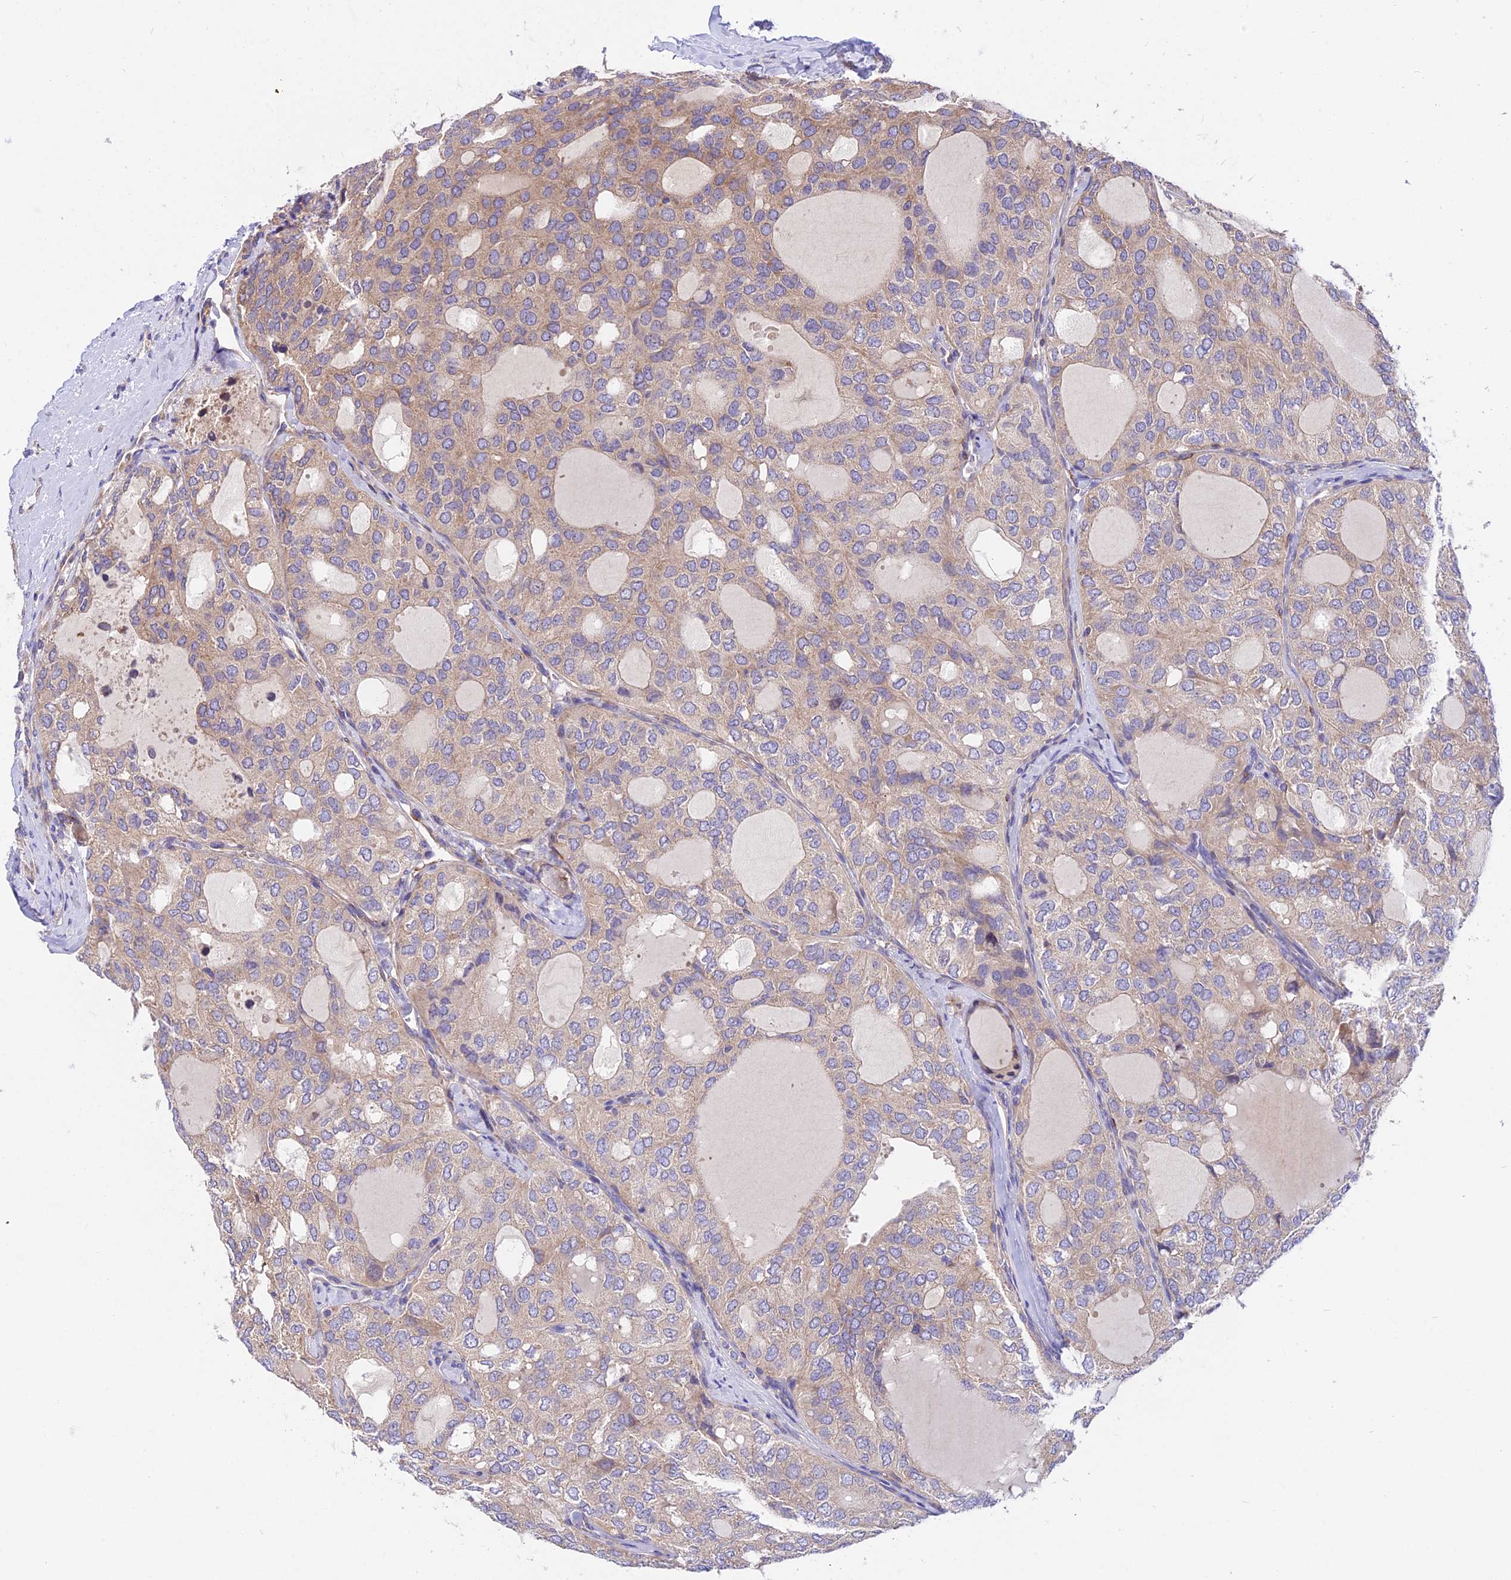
{"staining": {"intensity": "weak", "quantity": "25%-75%", "location": "cytoplasmic/membranous"}, "tissue": "thyroid cancer", "cell_type": "Tumor cells", "image_type": "cancer", "snomed": [{"axis": "morphology", "description": "Follicular adenoma carcinoma, NOS"}, {"axis": "topography", "description": "Thyroid gland"}], "caption": "Immunohistochemistry of human thyroid cancer reveals low levels of weak cytoplasmic/membranous expression in about 25%-75% of tumor cells. (DAB (3,3'-diaminobenzidine) IHC with brightfield microscopy, high magnification).", "gene": "TRIM43B", "patient": {"sex": "male", "age": 75}}